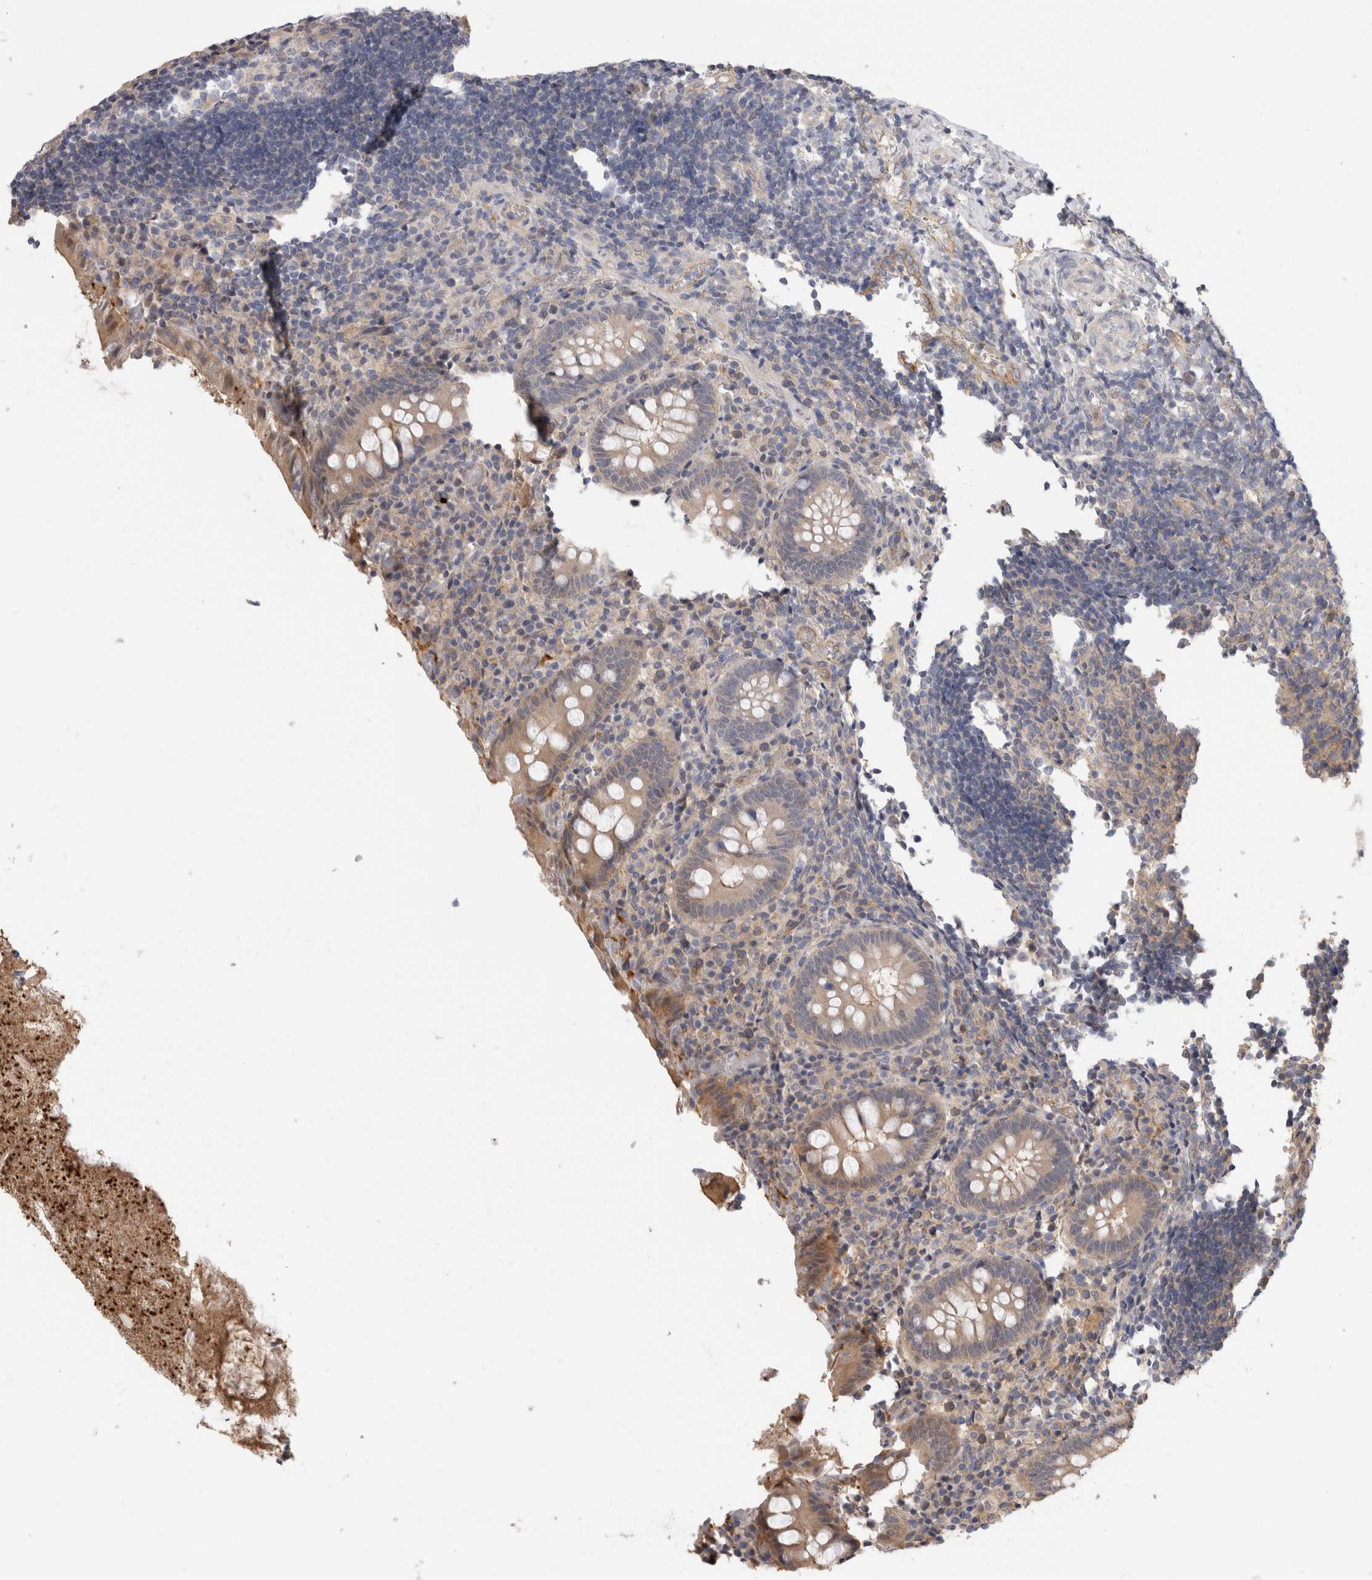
{"staining": {"intensity": "moderate", "quantity": "<25%", "location": "cytoplasmic/membranous"}, "tissue": "appendix", "cell_type": "Glandular cells", "image_type": "normal", "snomed": [{"axis": "morphology", "description": "Normal tissue, NOS"}, {"axis": "topography", "description": "Appendix"}], "caption": "This is an image of immunohistochemistry (IHC) staining of unremarkable appendix, which shows moderate positivity in the cytoplasmic/membranous of glandular cells.", "gene": "PGM1", "patient": {"sex": "female", "age": 17}}